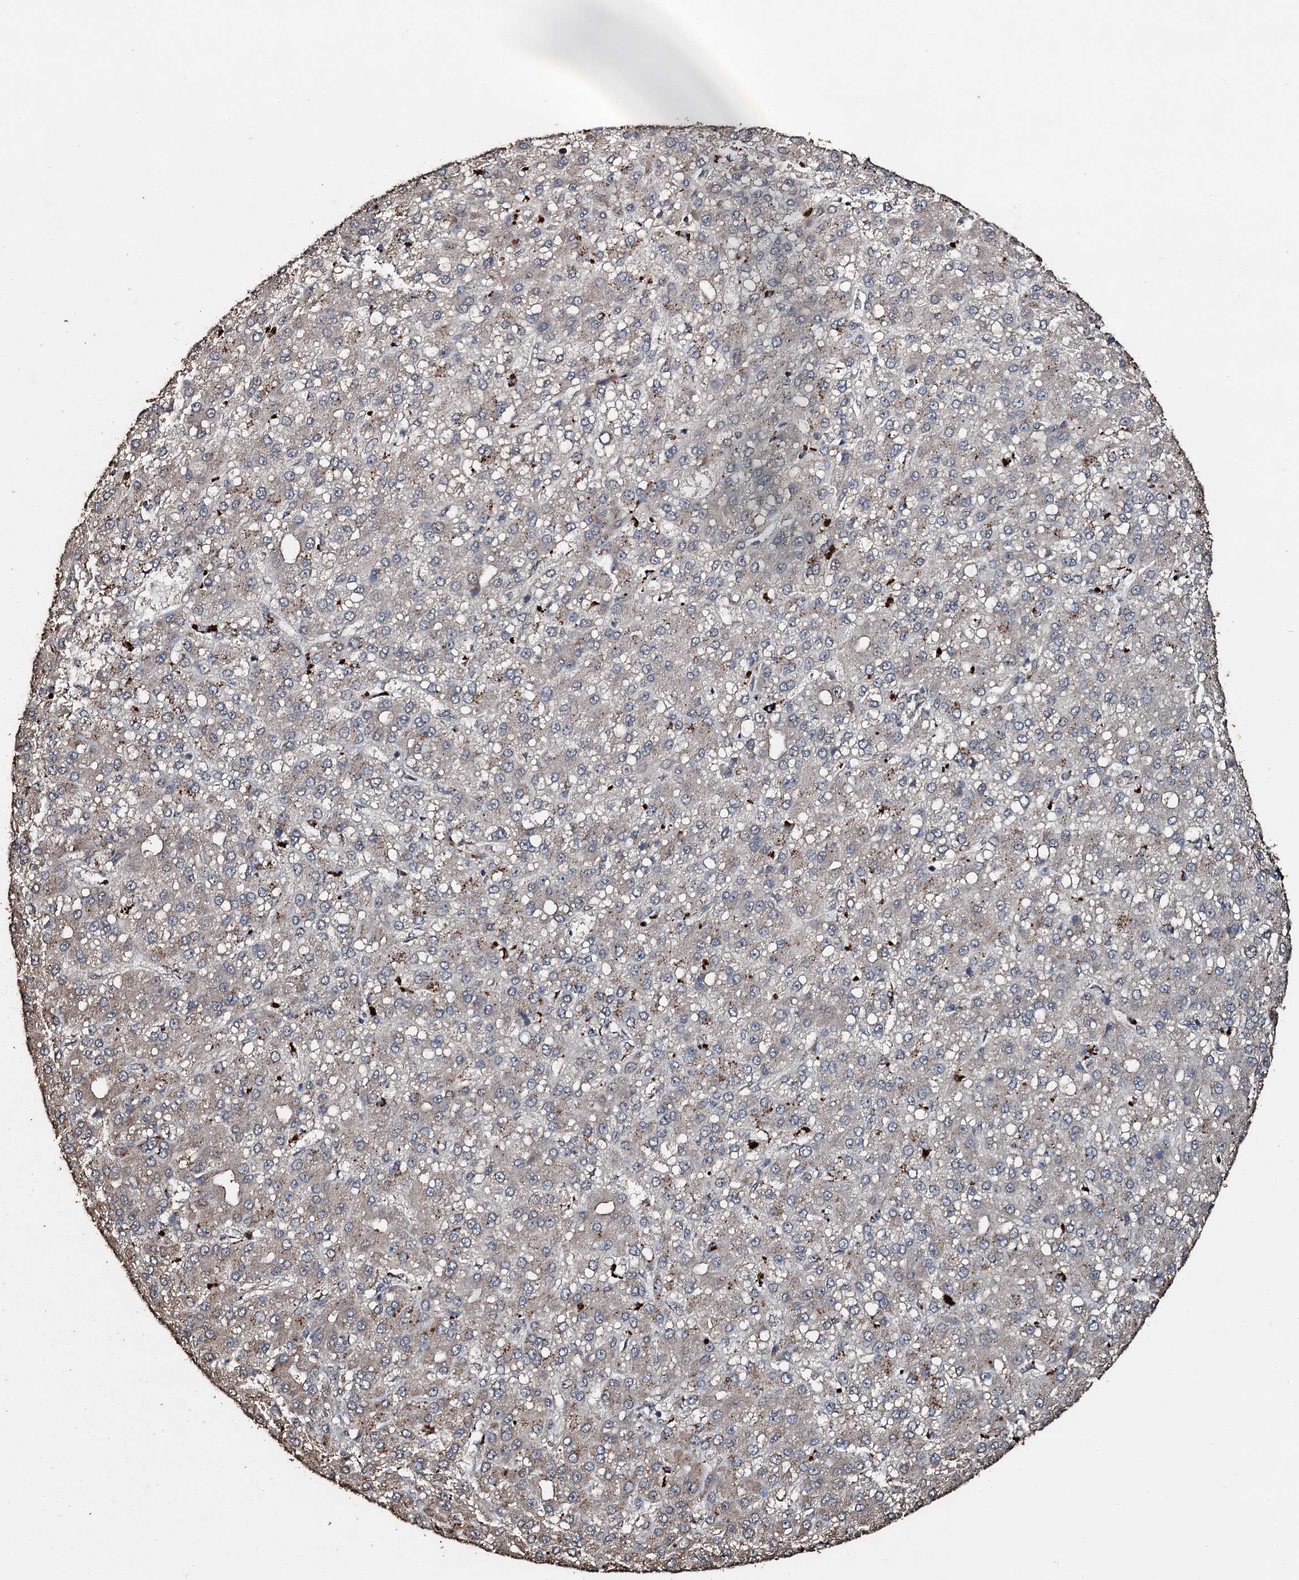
{"staining": {"intensity": "negative", "quantity": "none", "location": "none"}, "tissue": "liver cancer", "cell_type": "Tumor cells", "image_type": "cancer", "snomed": [{"axis": "morphology", "description": "Carcinoma, Hepatocellular, NOS"}, {"axis": "topography", "description": "Liver"}], "caption": "Protein analysis of liver cancer (hepatocellular carcinoma) displays no significant staining in tumor cells.", "gene": "ADAMTS10", "patient": {"sex": "male", "age": 67}}